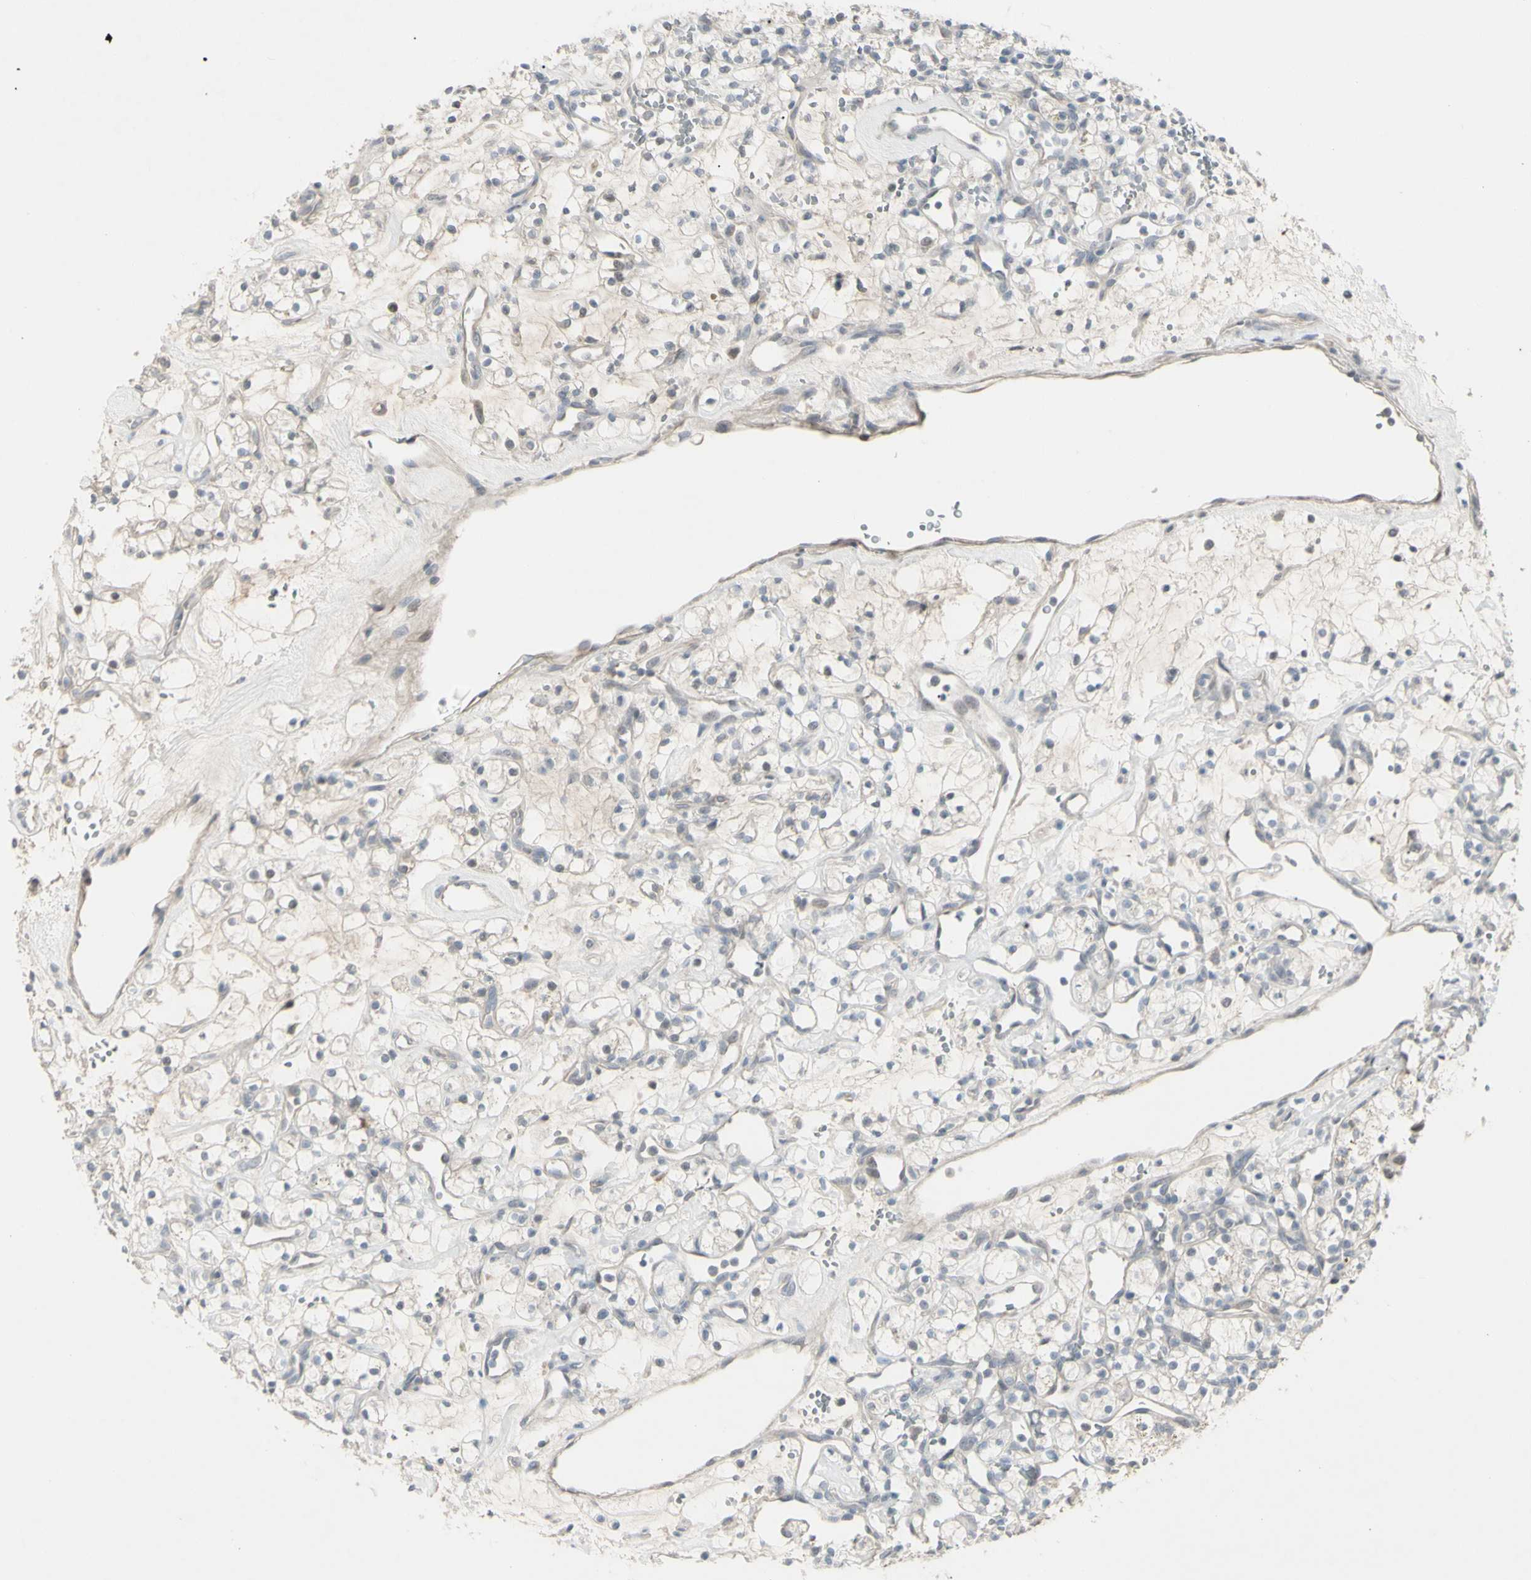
{"staining": {"intensity": "negative", "quantity": "none", "location": "none"}, "tissue": "renal cancer", "cell_type": "Tumor cells", "image_type": "cancer", "snomed": [{"axis": "morphology", "description": "Adenocarcinoma, NOS"}, {"axis": "topography", "description": "Kidney"}], "caption": "DAB (3,3'-diaminobenzidine) immunohistochemical staining of renal cancer (adenocarcinoma) displays no significant staining in tumor cells.", "gene": "PIAS4", "patient": {"sex": "female", "age": 60}}